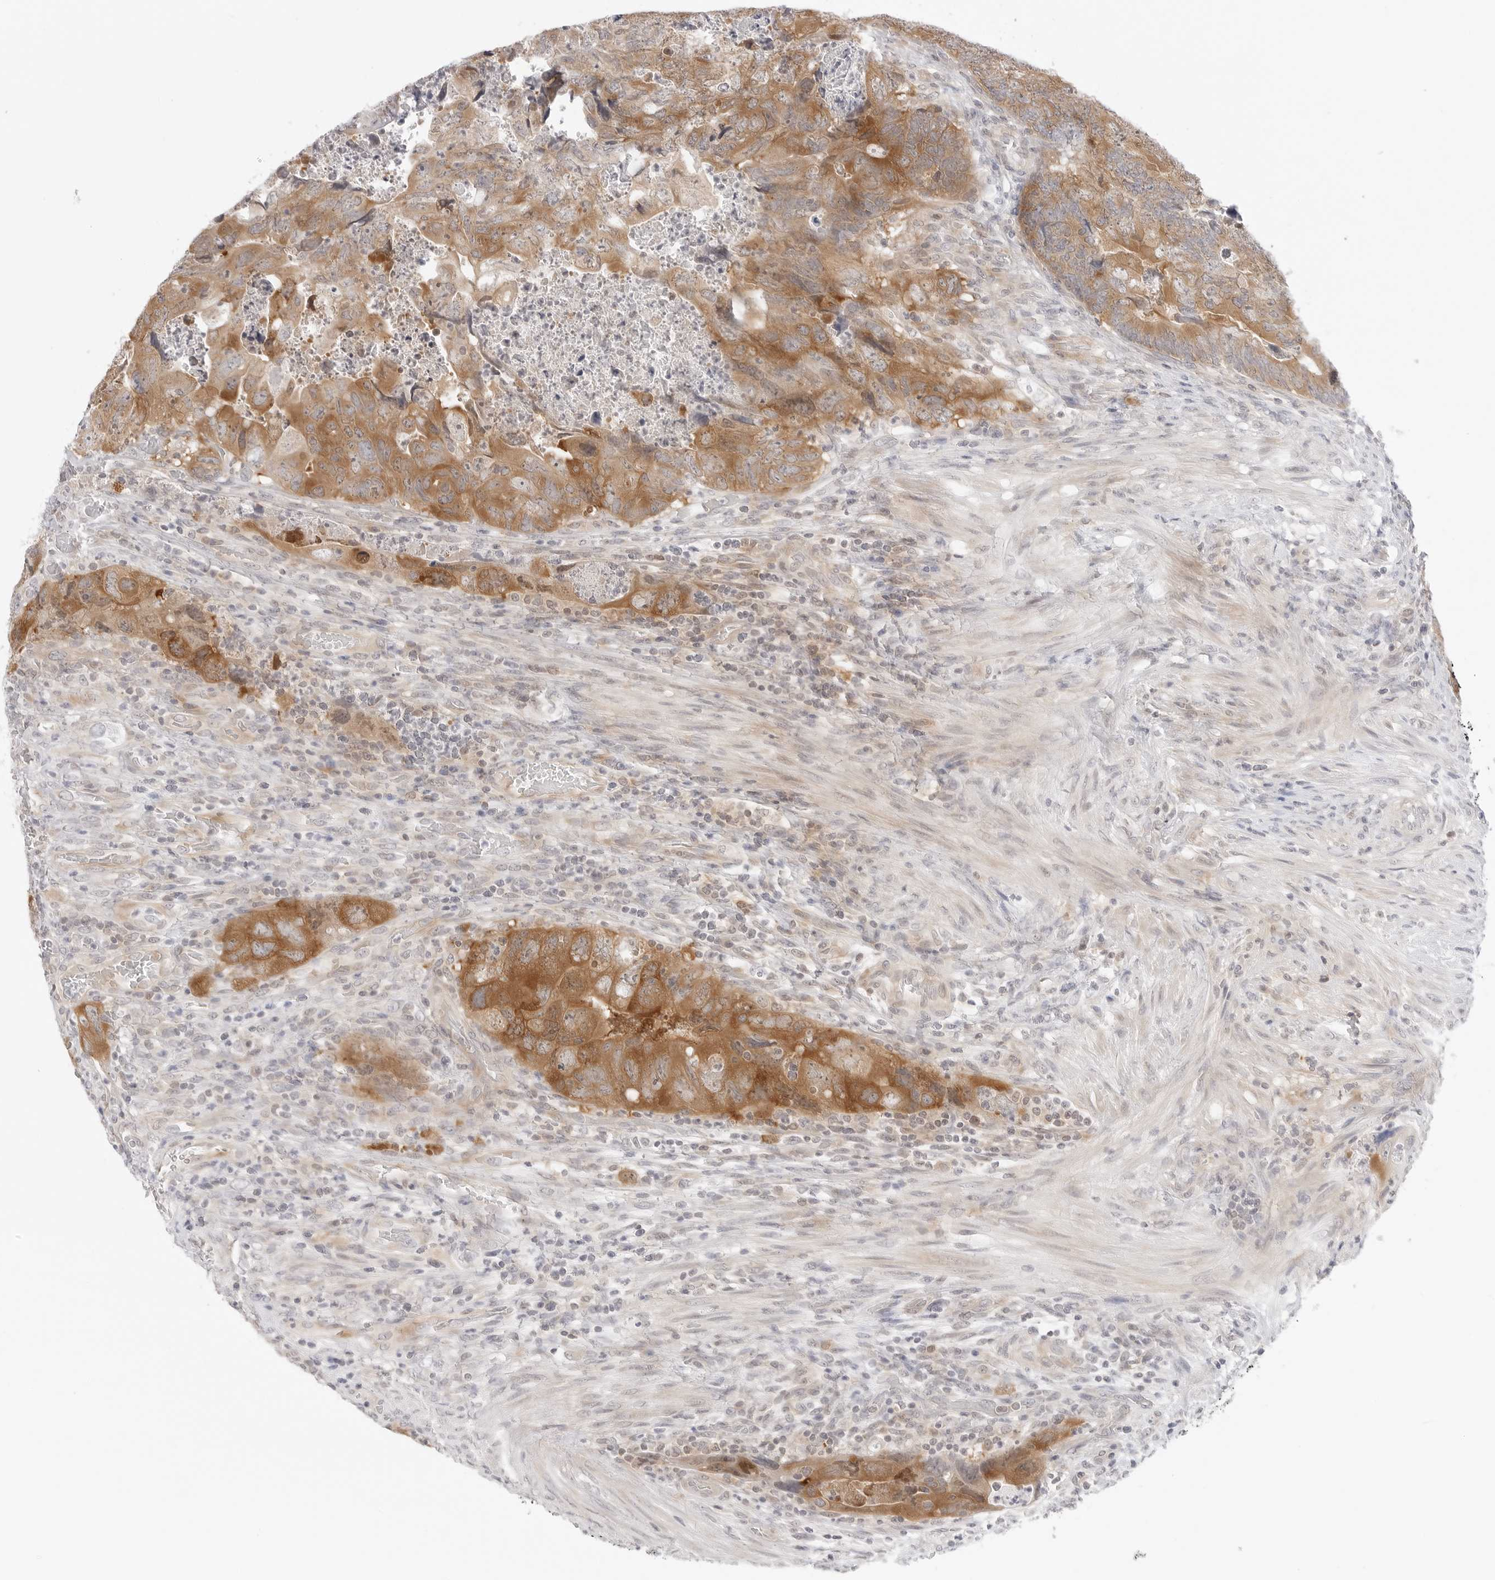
{"staining": {"intensity": "moderate", "quantity": "25%-75%", "location": "cytoplasmic/membranous"}, "tissue": "colorectal cancer", "cell_type": "Tumor cells", "image_type": "cancer", "snomed": [{"axis": "morphology", "description": "Adenocarcinoma, NOS"}, {"axis": "topography", "description": "Rectum"}], "caption": "Colorectal cancer (adenocarcinoma) tissue displays moderate cytoplasmic/membranous positivity in about 25%-75% of tumor cells, visualized by immunohistochemistry. Using DAB (brown) and hematoxylin (blue) stains, captured at high magnification using brightfield microscopy.", "gene": "NUDC", "patient": {"sex": "male", "age": 63}}